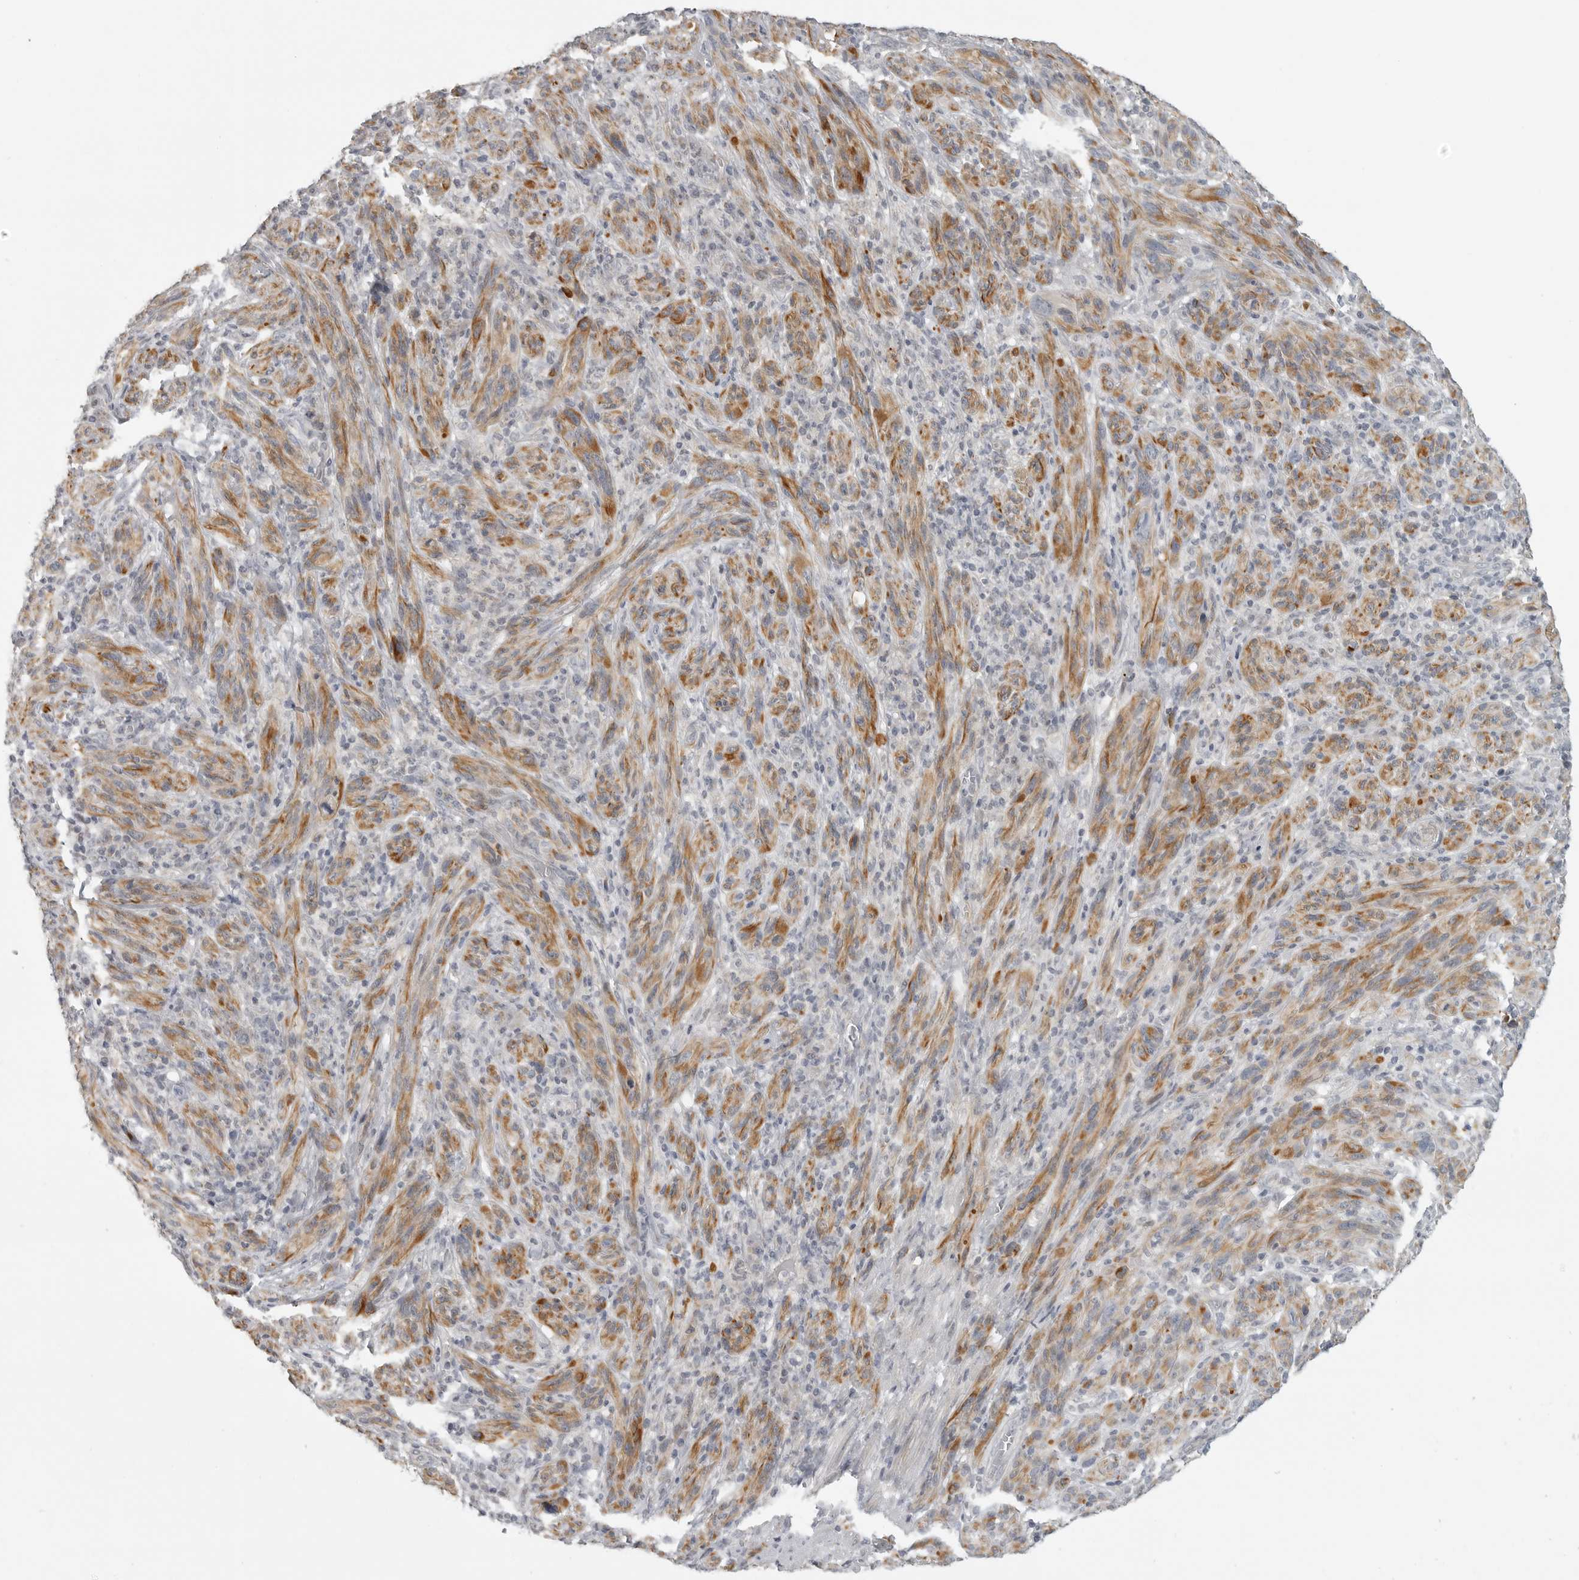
{"staining": {"intensity": "moderate", "quantity": "<25%", "location": "cytoplasmic/membranous"}, "tissue": "melanoma", "cell_type": "Tumor cells", "image_type": "cancer", "snomed": [{"axis": "morphology", "description": "Malignant melanoma, NOS"}, {"axis": "topography", "description": "Skin of head"}], "caption": "The histopathology image exhibits immunohistochemical staining of malignant melanoma. There is moderate cytoplasmic/membranous positivity is present in approximately <25% of tumor cells.", "gene": "RXFP3", "patient": {"sex": "male", "age": 96}}